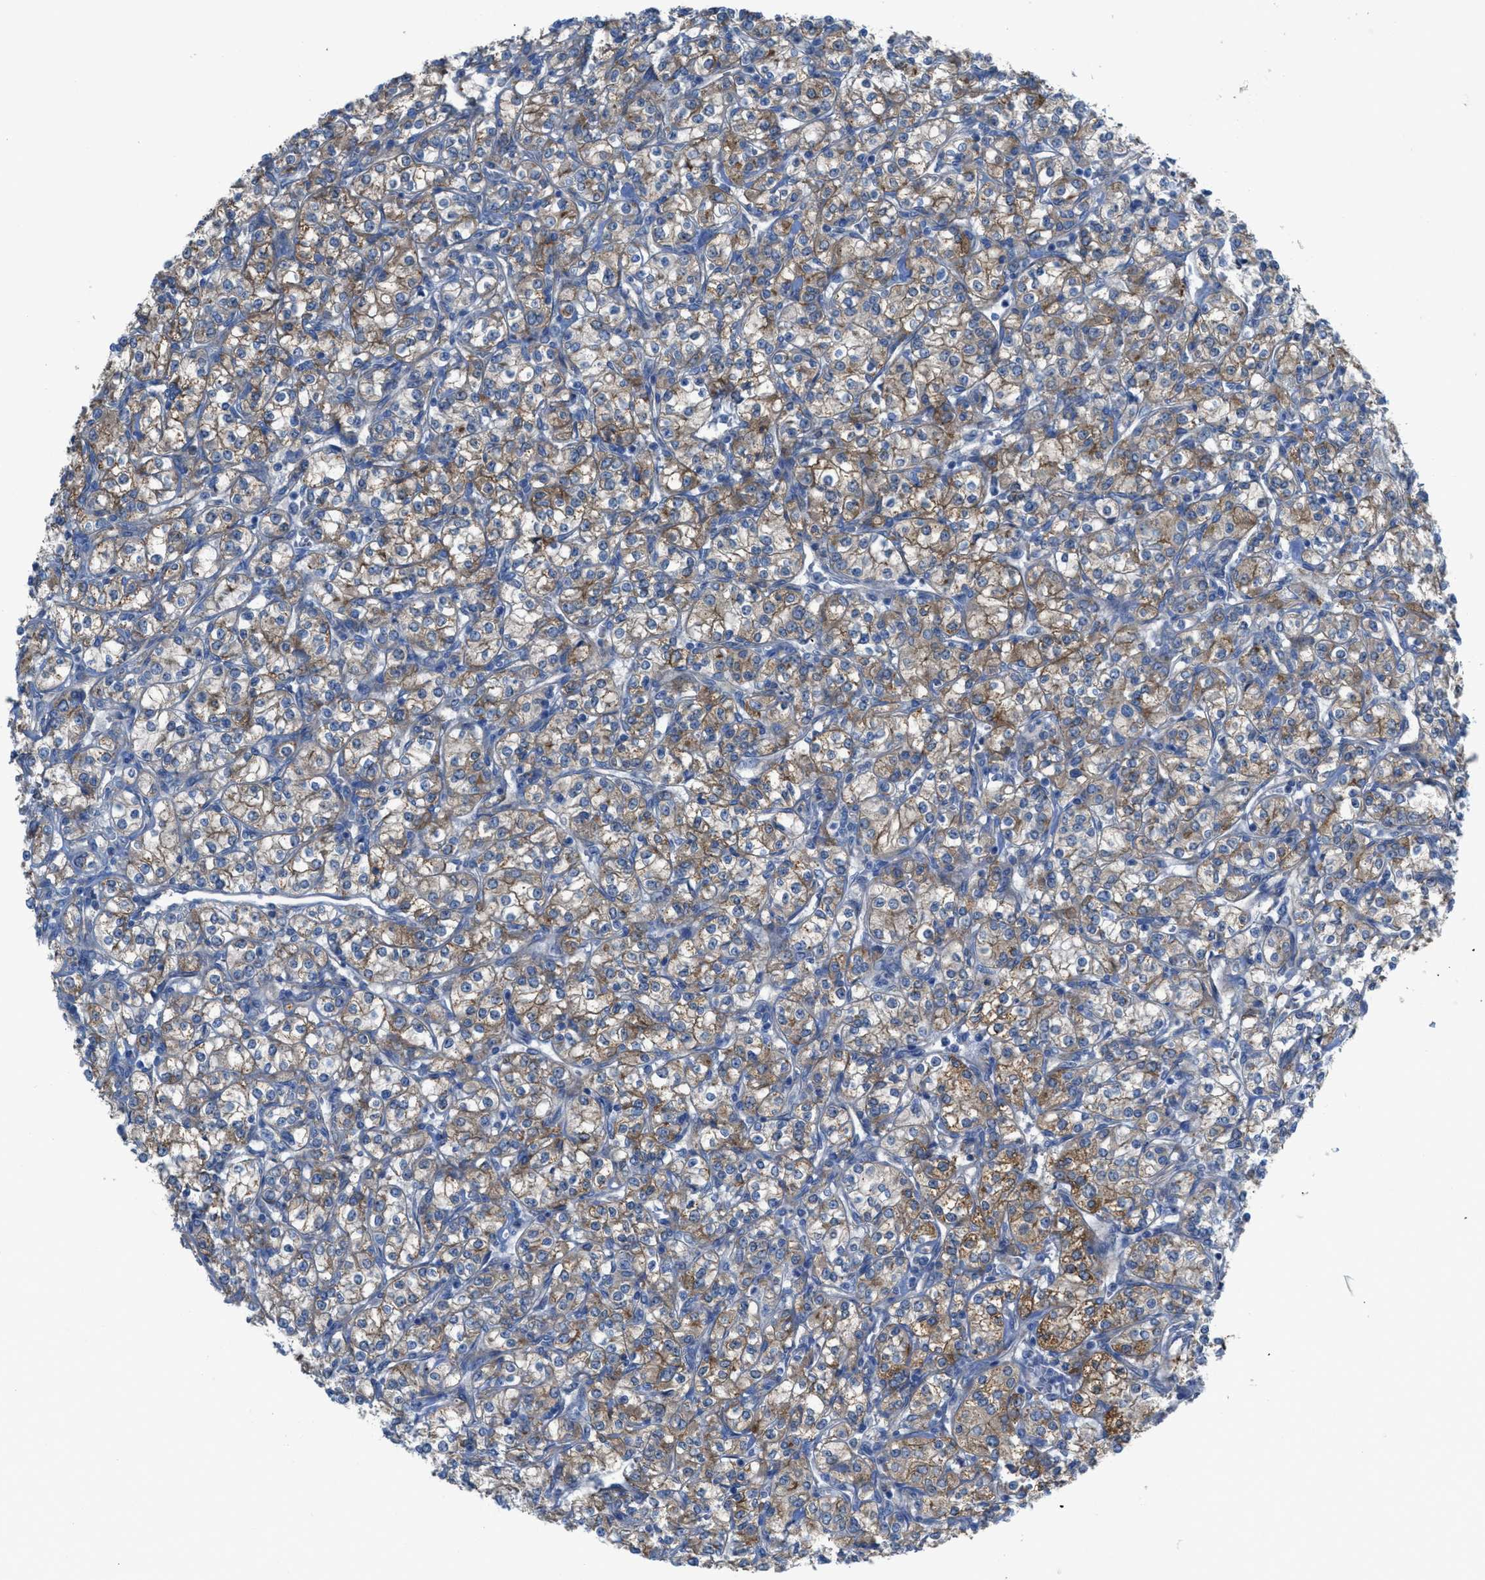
{"staining": {"intensity": "moderate", "quantity": ">75%", "location": "cytoplasmic/membranous"}, "tissue": "renal cancer", "cell_type": "Tumor cells", "image_type": "cancer", "snomed": [{"axis": "morphology", "description": "Adenocarcinoma, NOS"}, {"axis": "topography", "description": "Kidney"}], "caption": "Moderate cytoplasmic/membranous staining for a protein is identified in about >75% of tumor cells of renal cancer (adenocarcinoma) using IHC.", "gene": "EGFR", "patient": {"sex": "male", "age": 77}}